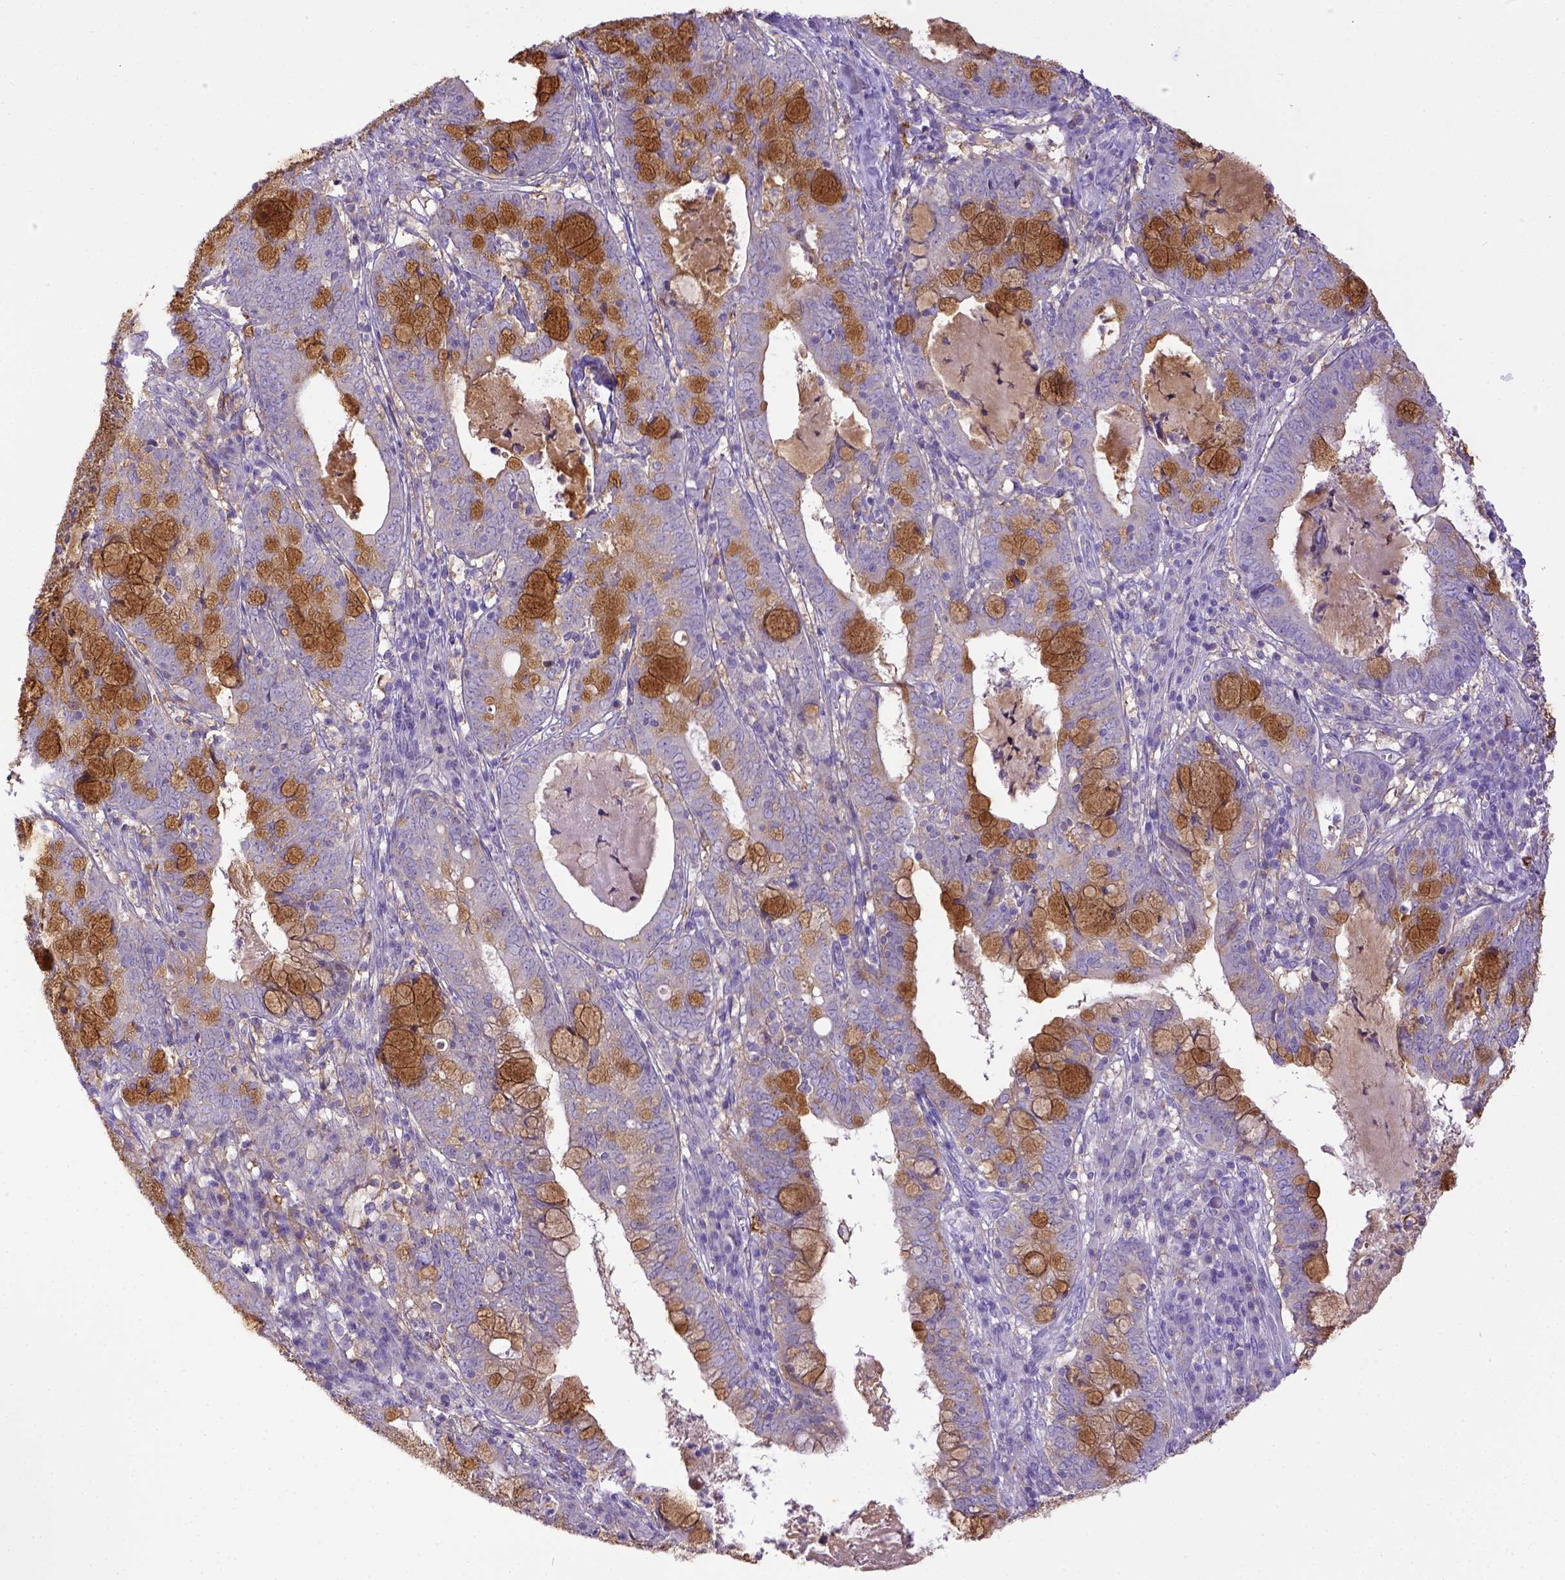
{"staining": {"intensity": "moderate", "quantity": ">75%", "location": "cytoplasmic/membranous"}, "tissue": "cervical cancer", "cell_type": "Tumor cells", "image_type": "cancer", "snomed": [{"axis": "morphology", "description": "Adenocarcinoma, NOS"}, {"axis": "topography", "description": "Cervix"}], "caption": "This image reveals adenocarcinoma (cervical) stained with immunohistochemistry to label a protein in brown. The cytoplasmic/membranous of tumor cells show moderate positivity for the protein. Nuclei are counter-stained blue.", "gene": "CD40", "patient": {"sex": "female", "age": 40}}